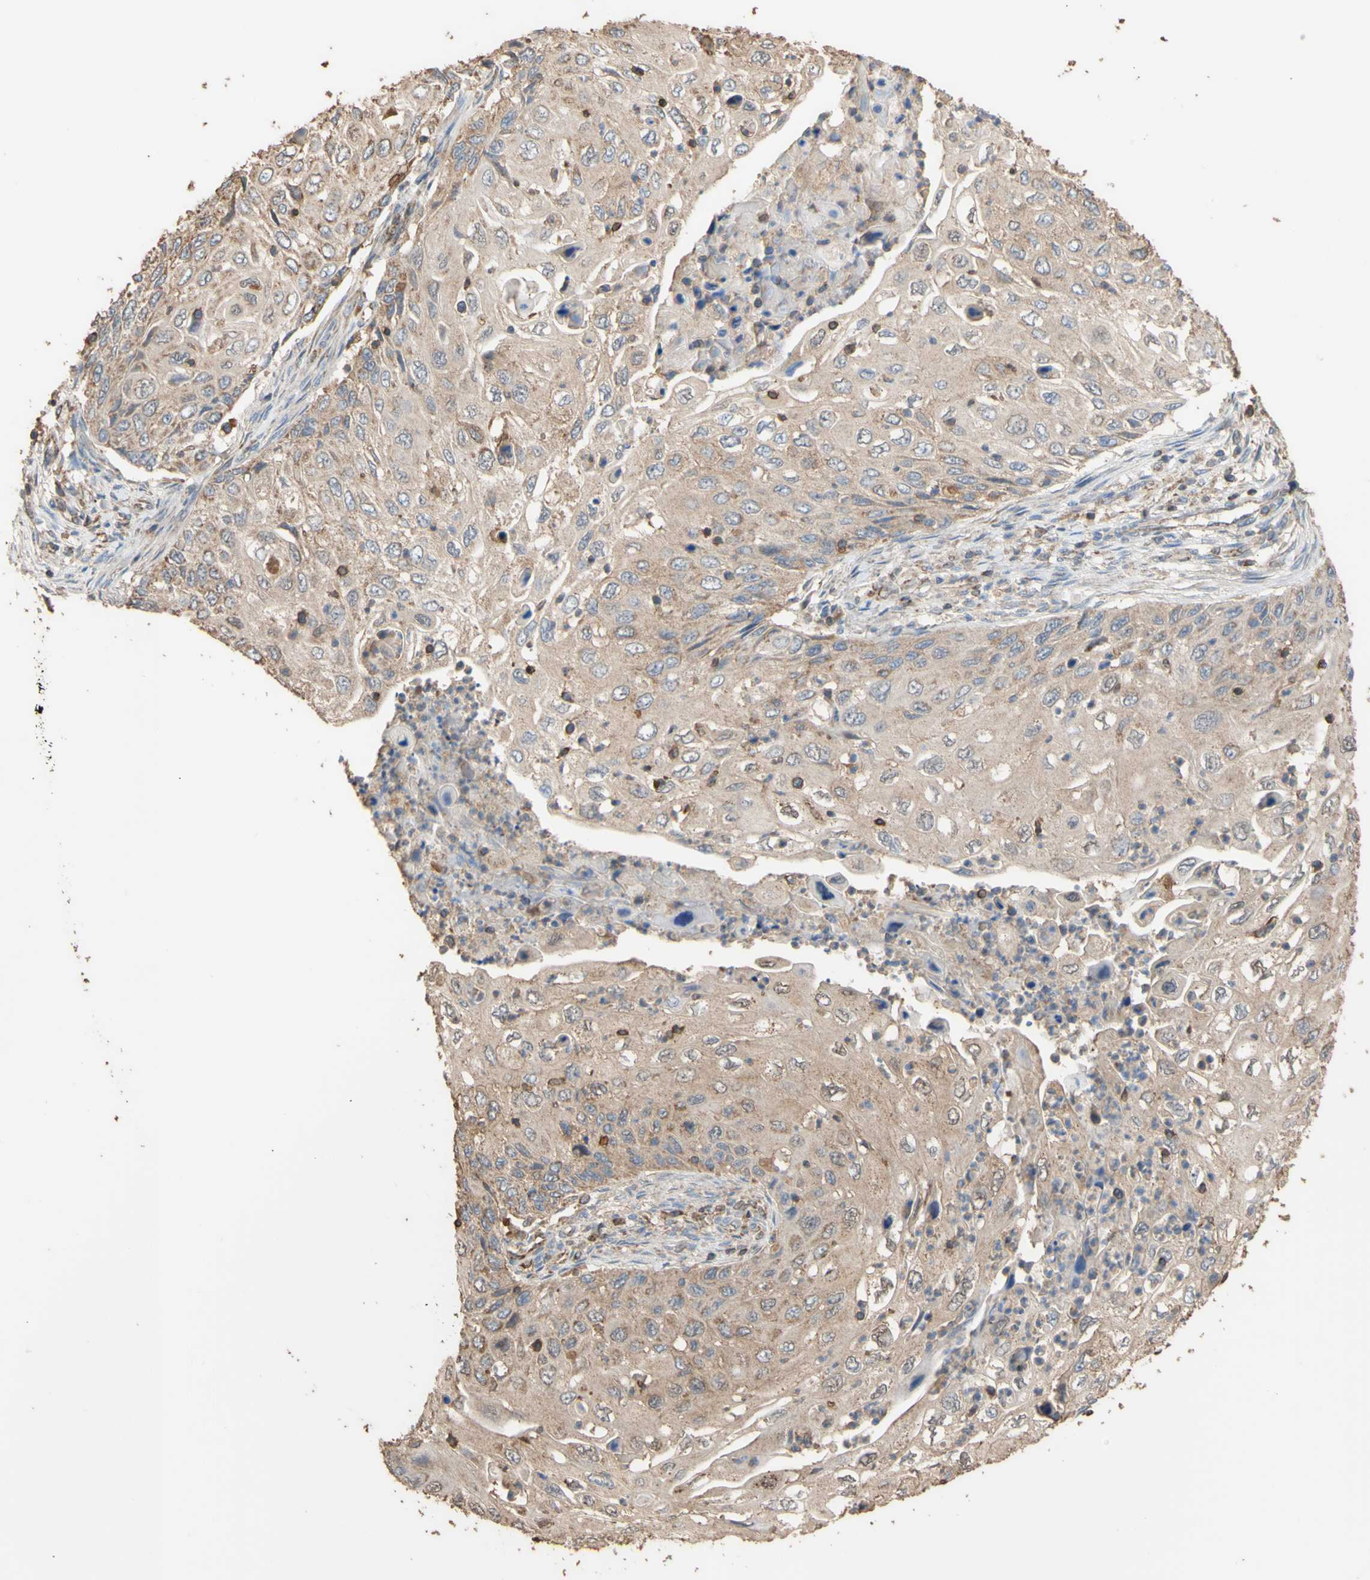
{"staining": {"intensity": "weak", "quantity": ">75%", "location": "cytoplasmic/membranous"}, "tissue": "cervical cancer", "cell_type": "Tumor cells", "image_type": "cancer", "snomed": [{"axis": "morphology", "description": "Squamous cell carcinoma, NOS"}, {"axis": "topography", "description": "Cervix"}], "caption": "Protein analysis of squamous cell carcinoma (cervical) tissue displays weak cytoplasmic/membranous positivity in approximately >75% of tumor cells.", "gene": "ALDH9A1", "patient": {"sex": "female", "age": 70}}